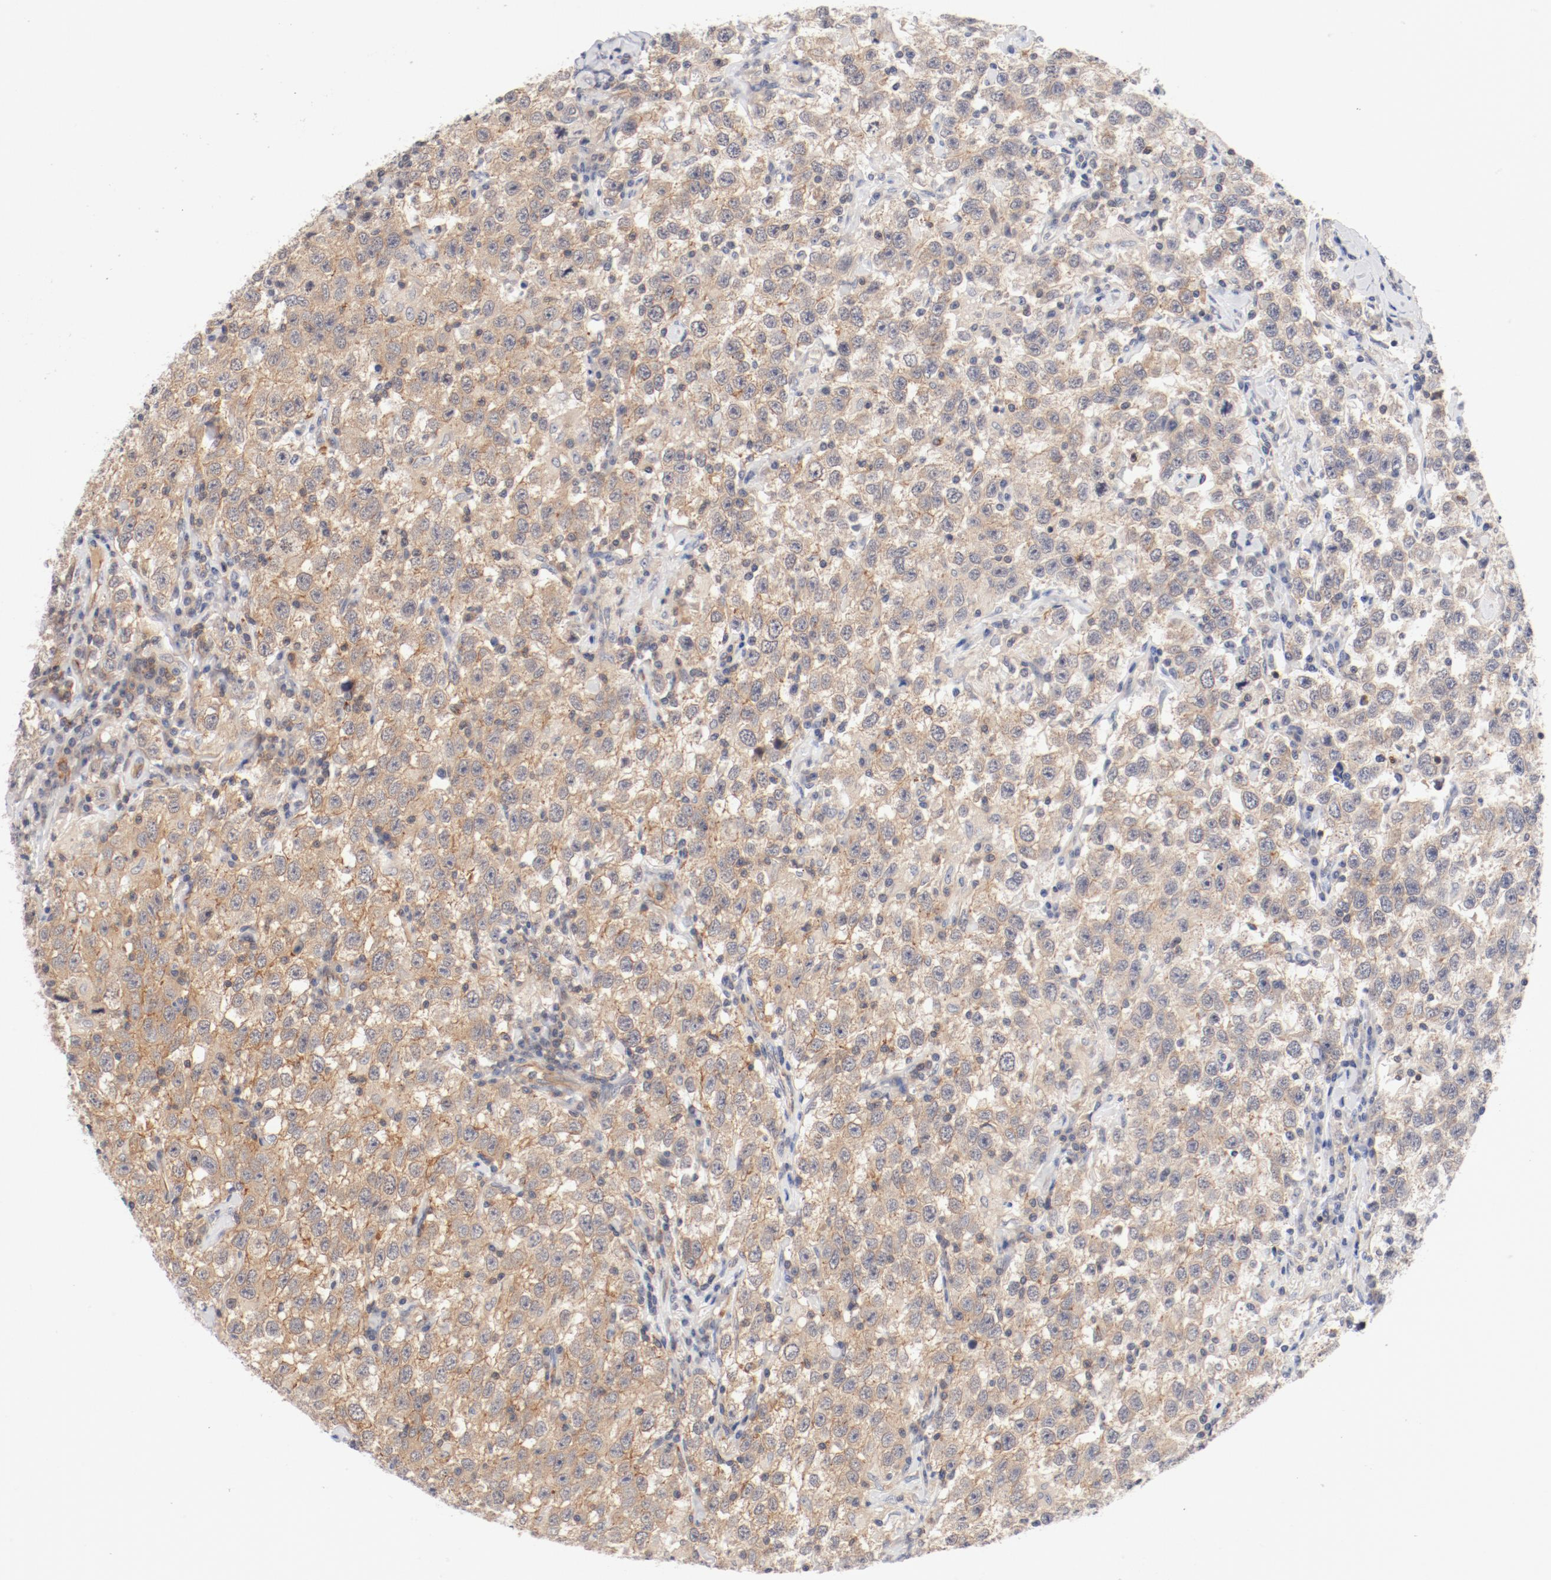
{"staining": {"intensity": "moderate", "quantity": ">75%", "location": "cytoplasmic/membranous"}, "tissue": "testis cancer", "cell_type": "Tumor cells", "image_type": "cancer", "snomed": [{"axis": "morphology", "description": "Seminoma, NOS"}, {"axis": "topography", "description": "Testis"}], "caption": "Protein analysis of testis cancer tissue demonstrates moderate cytoplasmic/membranous expression in about >75% of tumor cells.", "gene": "ZNF267", "patient": {"sex": "male", "age": 41}}